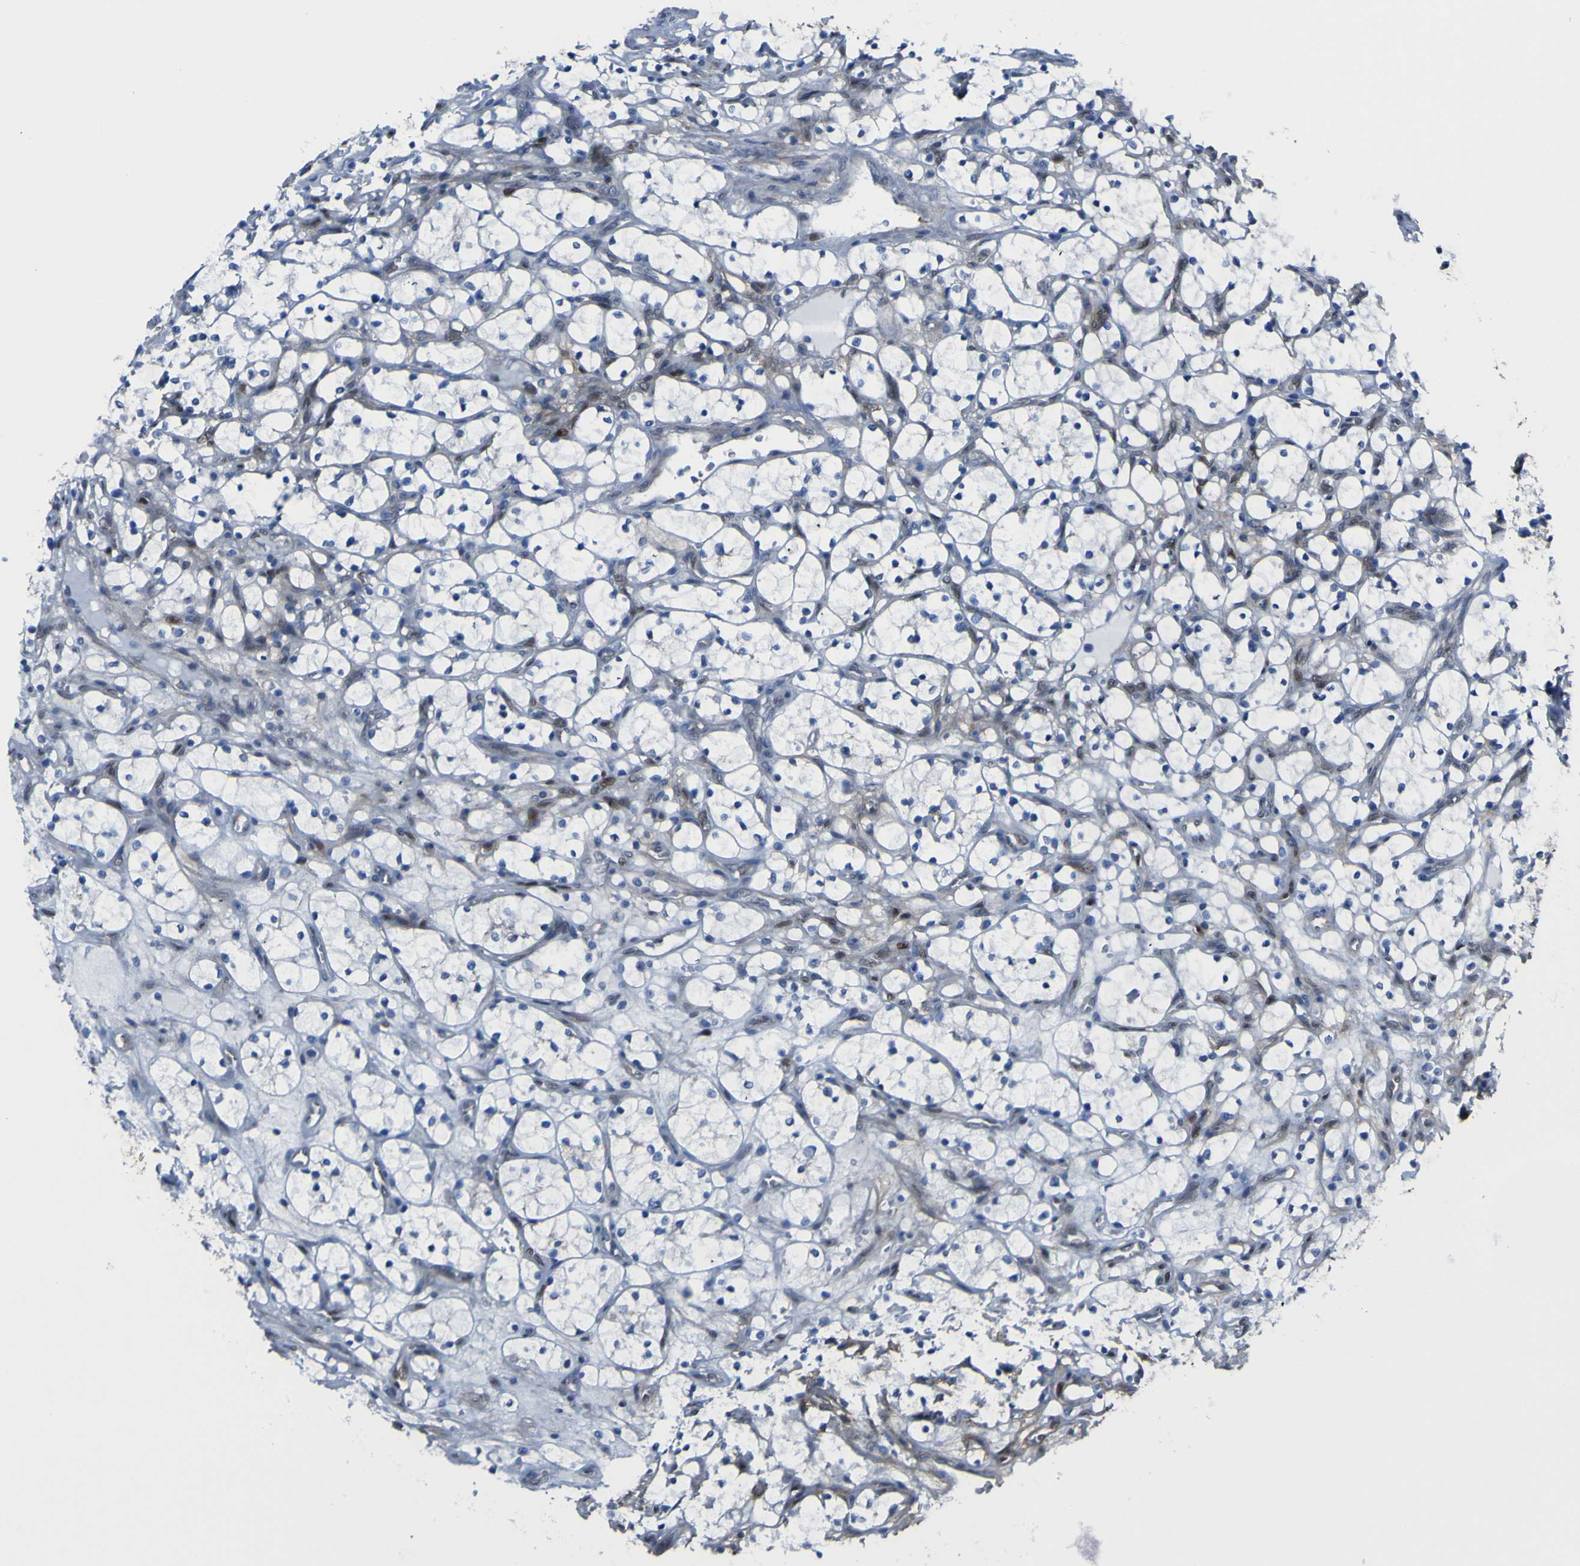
{"staining": {"intensity": "moderate", "quantity": "25%-75%", "location": "cytoplasmic/membranous"}, "tissue": "renal cancer", "cell_type": "Tumor cells", "image_type": "cancer", "snomed": [{"axis": "morphology", "description": "Adenocarcinoma, NOS"}, {"axis": "topography", "description": "Kidney"}], "caption": "Protein staining by immunohistochemistry (IHC) demonstrates moderate cytoplasmic/membranous staining in approximately 25%-75% of tumor cells in renal adenocarcinoma.", "gene": "LRRN1", "patient": {"sex": "female", "age": 69}}